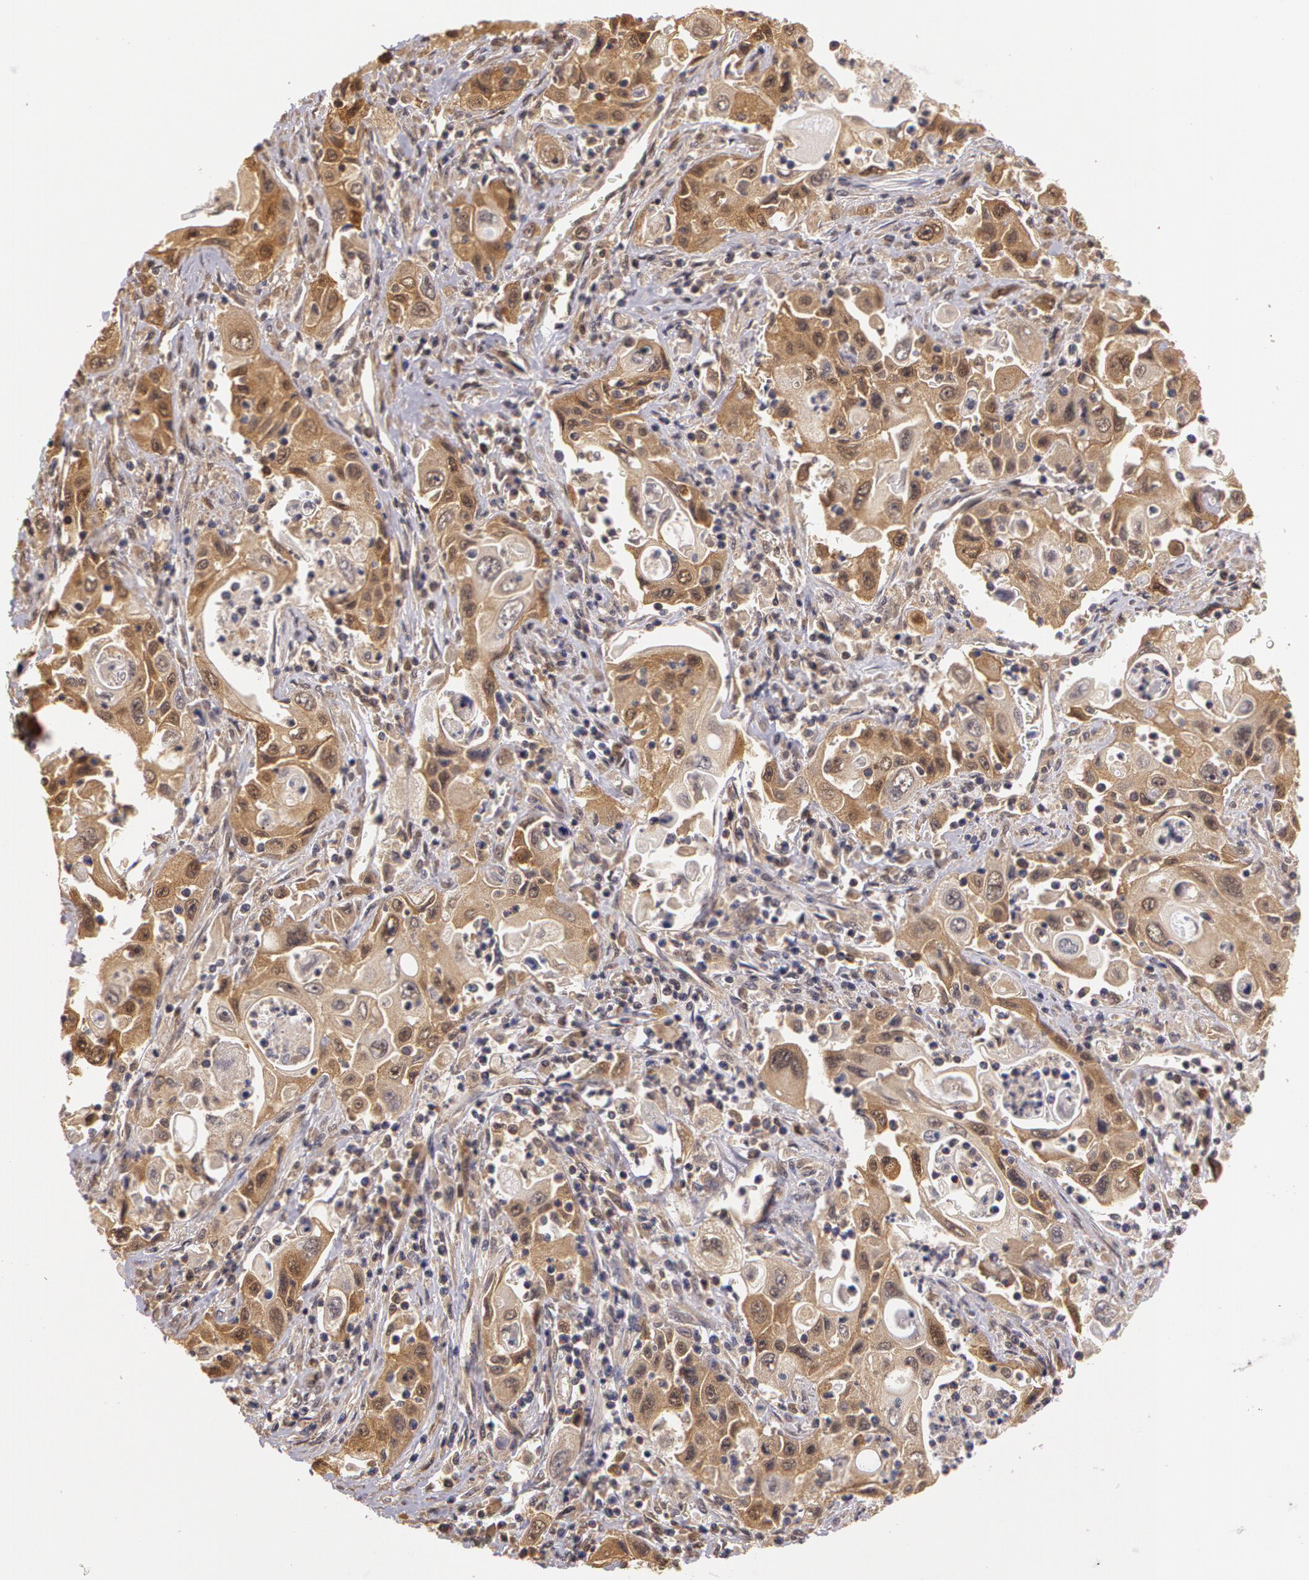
{"staining": {"intensity": "weak", "quantity": ">75%", "location": "cytoplasmic/membranous"}, "tissue": "pancreatic cancer", "cell_type": "Tumor cells", "image_type": "cancer", "snomed": [{"axis": "morphology", "description": "Adenocarcinoma, NOS"}, {"axis": "topography", "description": "Pancreas"}], "caption": "This image displays pancreatic cancer stained with IHC to label a protein in brown. The cytoplasmic/membranous of tumor cells show weak positivity for the protein. Nuclei are counter-stained blue.", "gene": "AHSA1", "patient": {"sex": "male", "age": 70}}